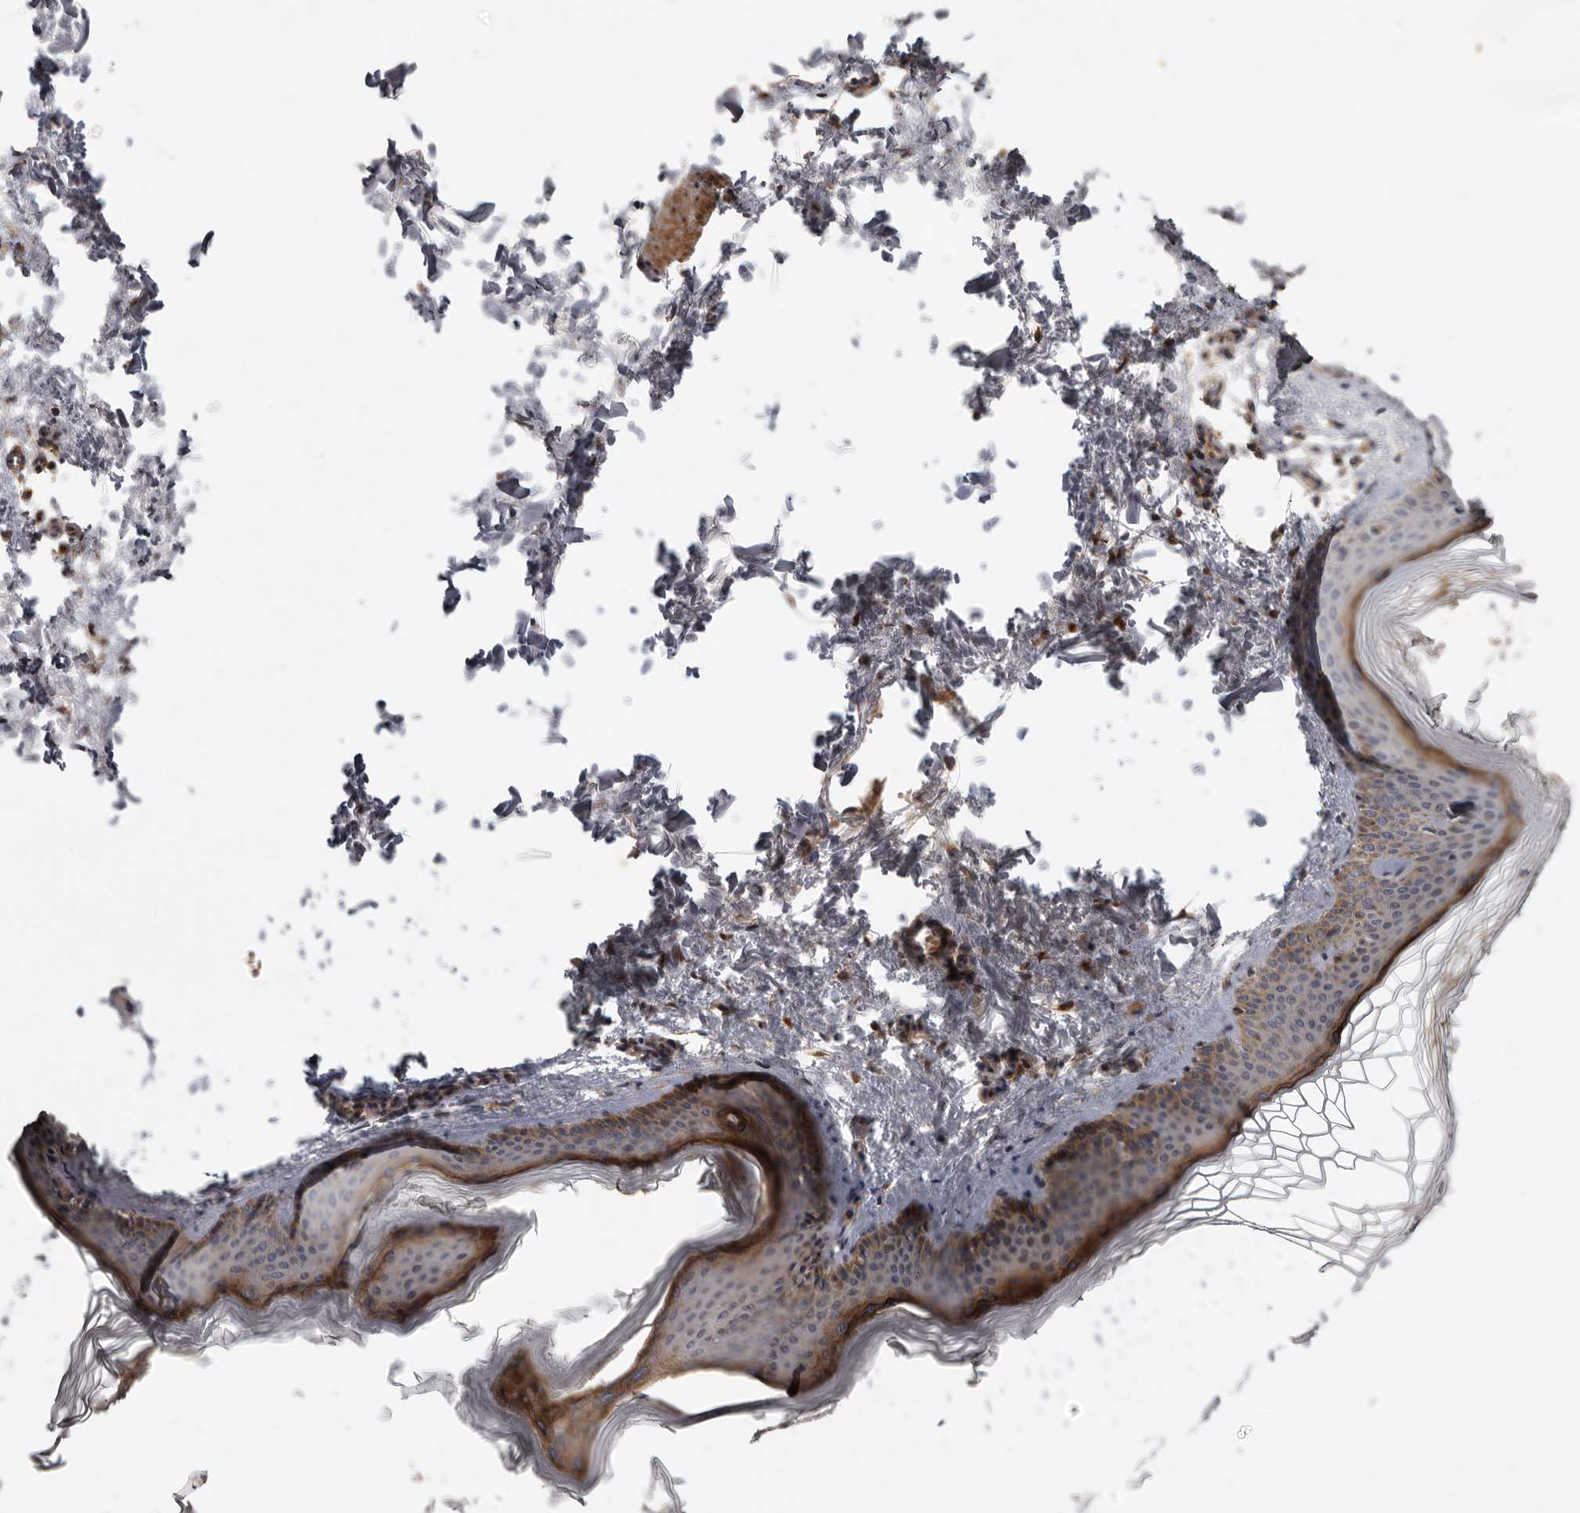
{"staining": {"intensity": "moderate", "quantity": ">75%", "location": "cytoplasmic/membranous"}, "tissue": "skin", "cell_type": "Fibroblasts", "image_type": "normal", "snomed": [{"axis": "morphology", "description": "Normal tissue, NOS"}, {"axis": "topography", "description": "Skin"}], "caption": "Normal skin displays moderate cytoplasmic/membranous staining in approximately >75% of fibroblasts, visualized by immunohistochemistry. (Stains: DAB in brown, nuclei in blue, Microscopy: brightfield microscopy at high magnification).", "gene": "GOT1L1", "patient": {"sex": "female", "age": 27}}